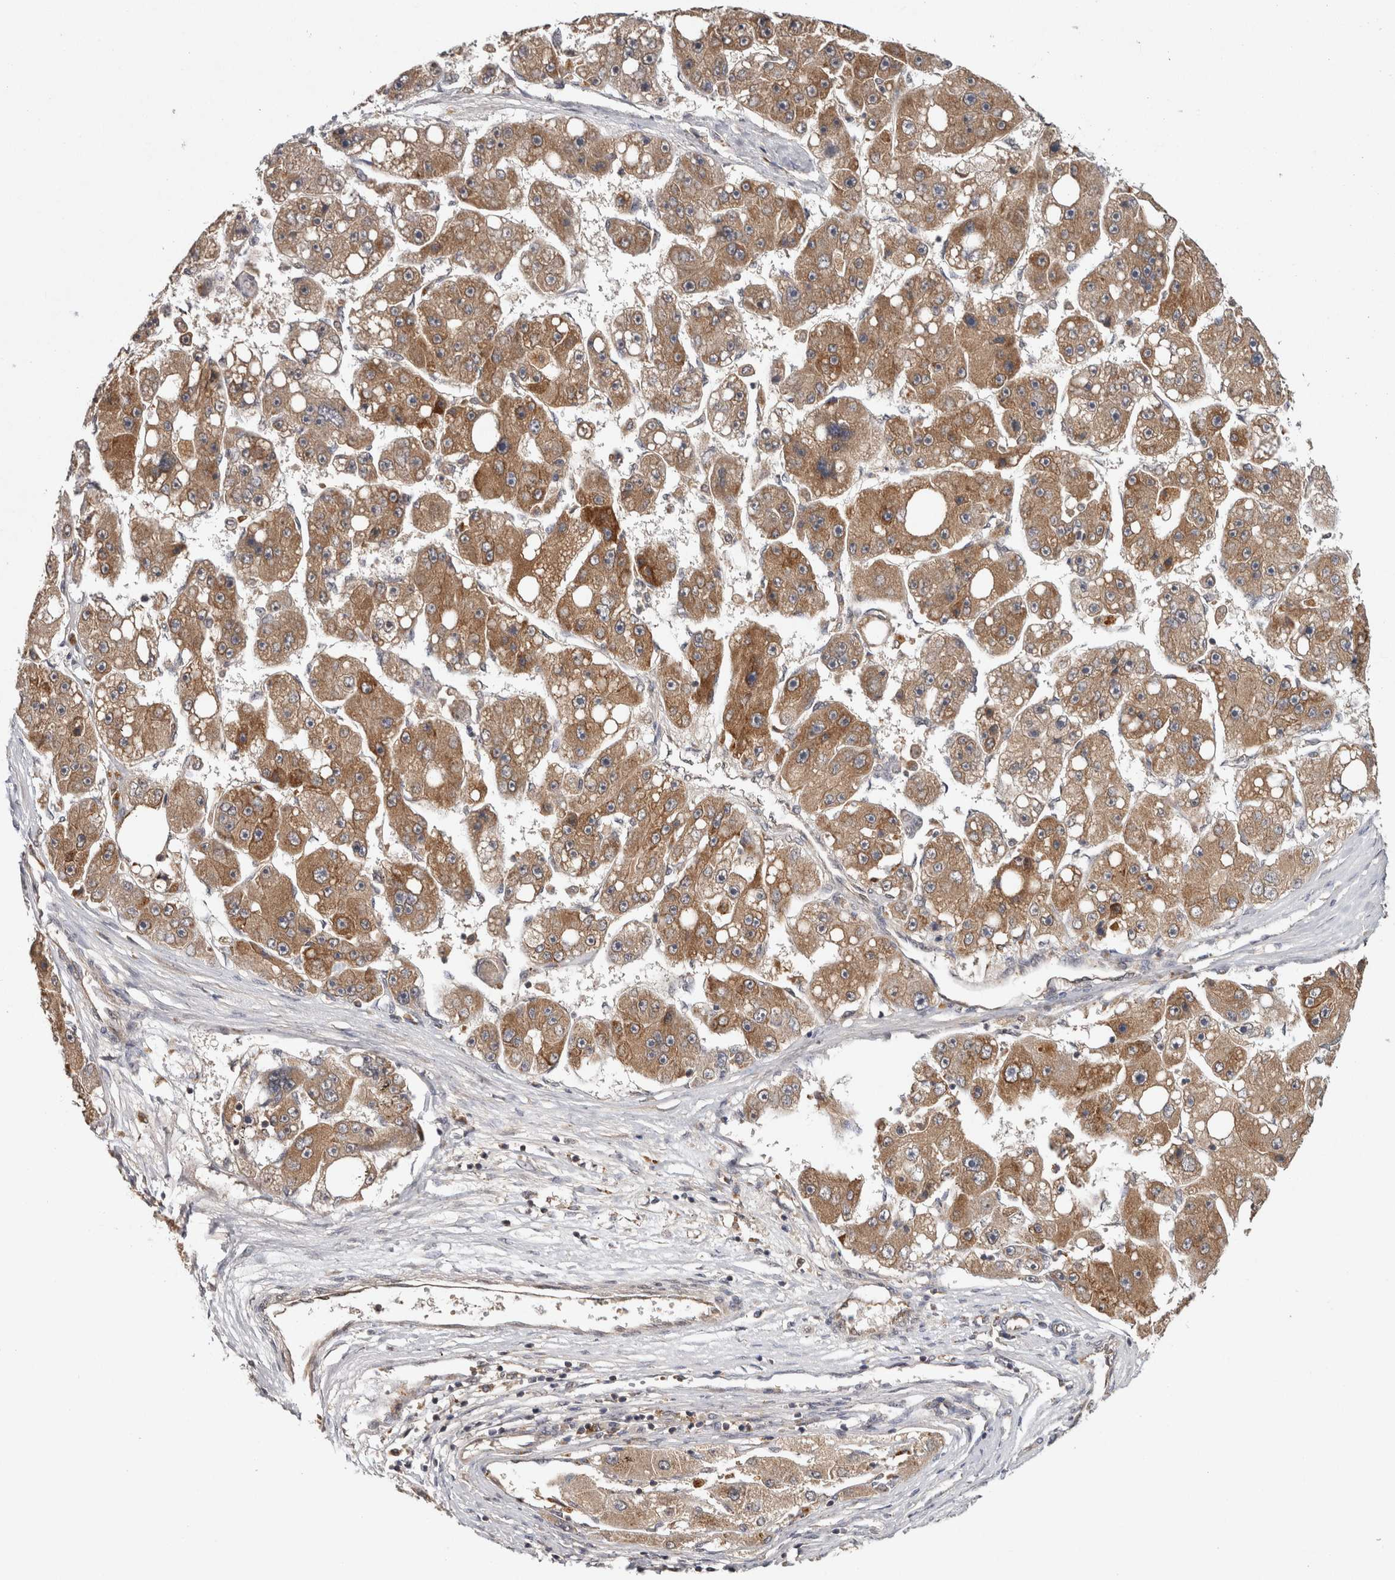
{"staining": {"intensity": "moderate", "quantity": ">75%", "location": "cytoplasmic/membranous"}, "tissue": "liver cancer", "cell_type": "Tumor cells", "image_type": "cancer", "snomed": [{"axis": "morphology", "description": "Carcinoma, Hepatocellular, NOS"}, {"axis": "topography", "description": "Liver"}], "caption": "A brown stain shows moderate cytoplasmic/membranous staining of a protein in hepatocellular carcinoma (liver) tumor cells.", "gene": "HMOX2", "patient": {"sex": "female", "age": 61}}